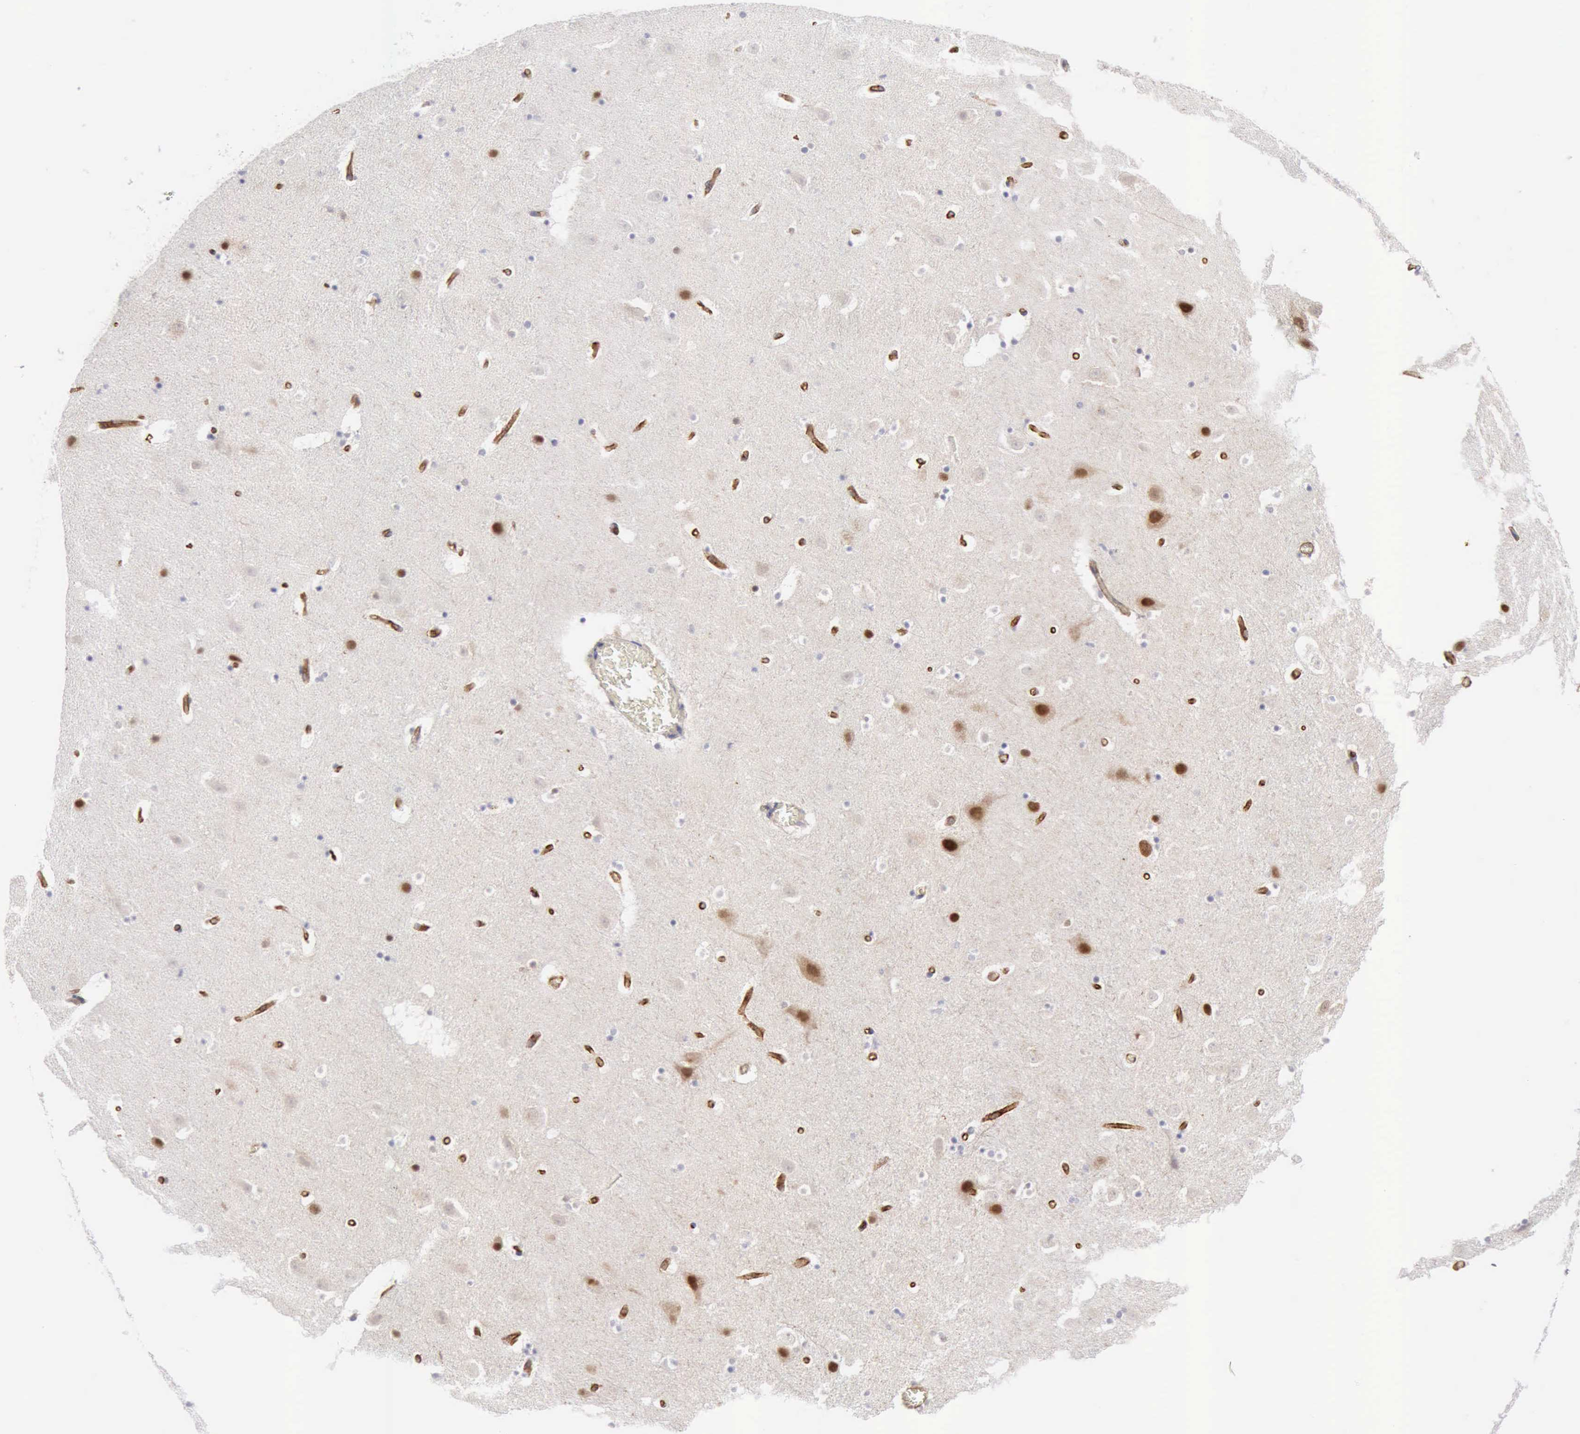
{"staining": {"intensity": "moderate", "quantity": "<25%", "location": "nuclear"}, "tissue": "hippocampus", "cell_type": "Glial cells", "image_type": "normal", "snomed": [{"axis": "morphology", "description": "Normal tissue, NOS"}, {"axis": "topography", "description": "Hippocampus"}], "caption": "A brown stain shows moderate nuclear staining of a protein in glial cells of normal hippocampus.", "gene": "TFRC", "patient": {"sex": "male", "age": 45}}